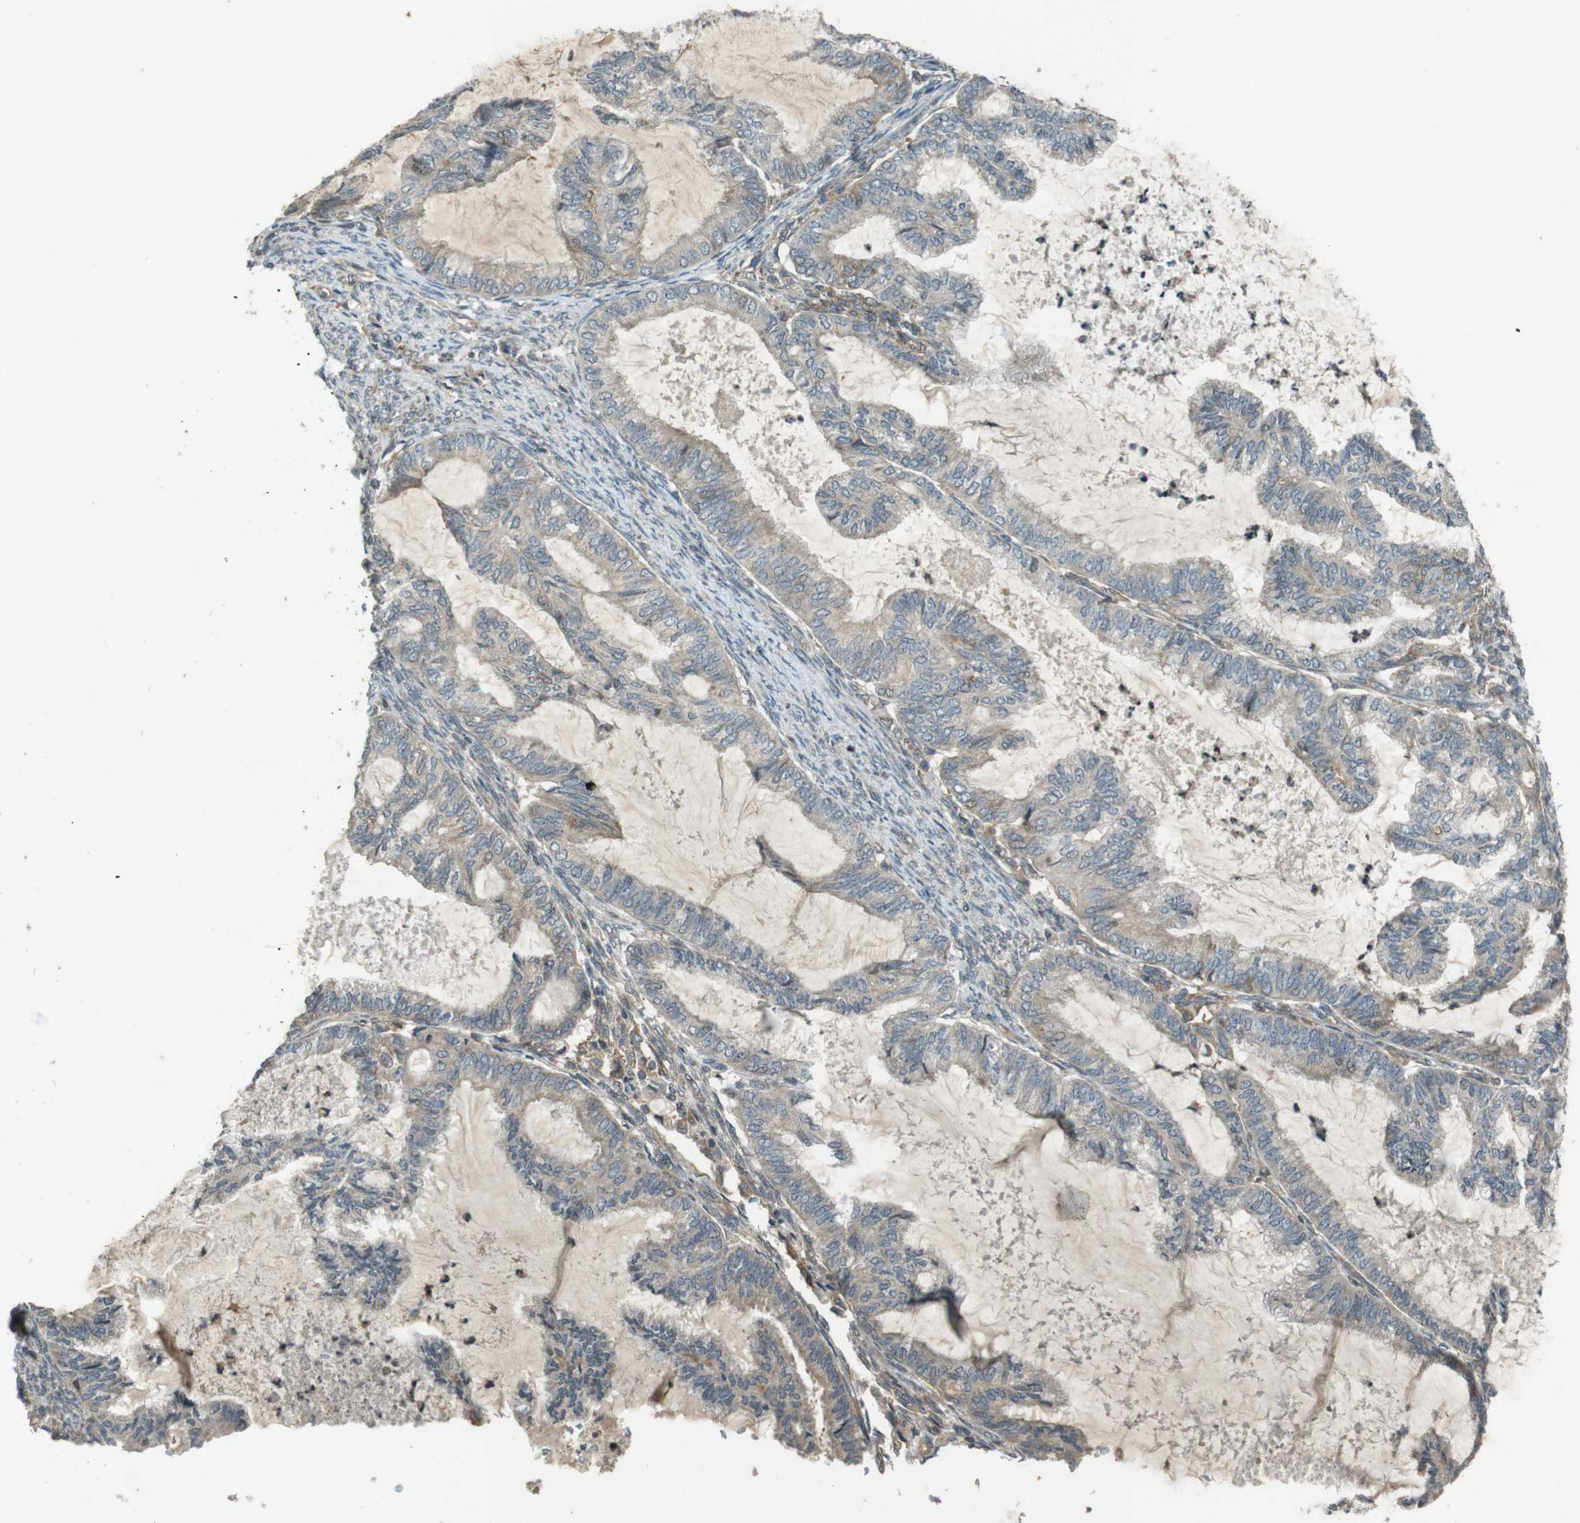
{"staining": {"intensity": "weak", "quantity": "<25%", "location": "cytoplasmic/membranous"}, "tissue": "cervical cancer", "cell_type": "Tumor cells", "image_type": "cancer", "snomed": [{"axis": "morphology", "description": "Normal tissue, NOS"}, {"axis": "morphology", "description": "Adenocarcinoma, NOS"}, {"axis": "topography", "description": "Cervix"}, {"axis": "topography", "description": "Endometrium"}], "caption": "Immunohistochemistry (IHC) histopathology image of human cervical cancer (adenocarcinoma) stained for a protein (brown), which exhibits no staining in tumor cells.", "gene": "ZYX", "patient": {"sex": "female", "age": 86}}